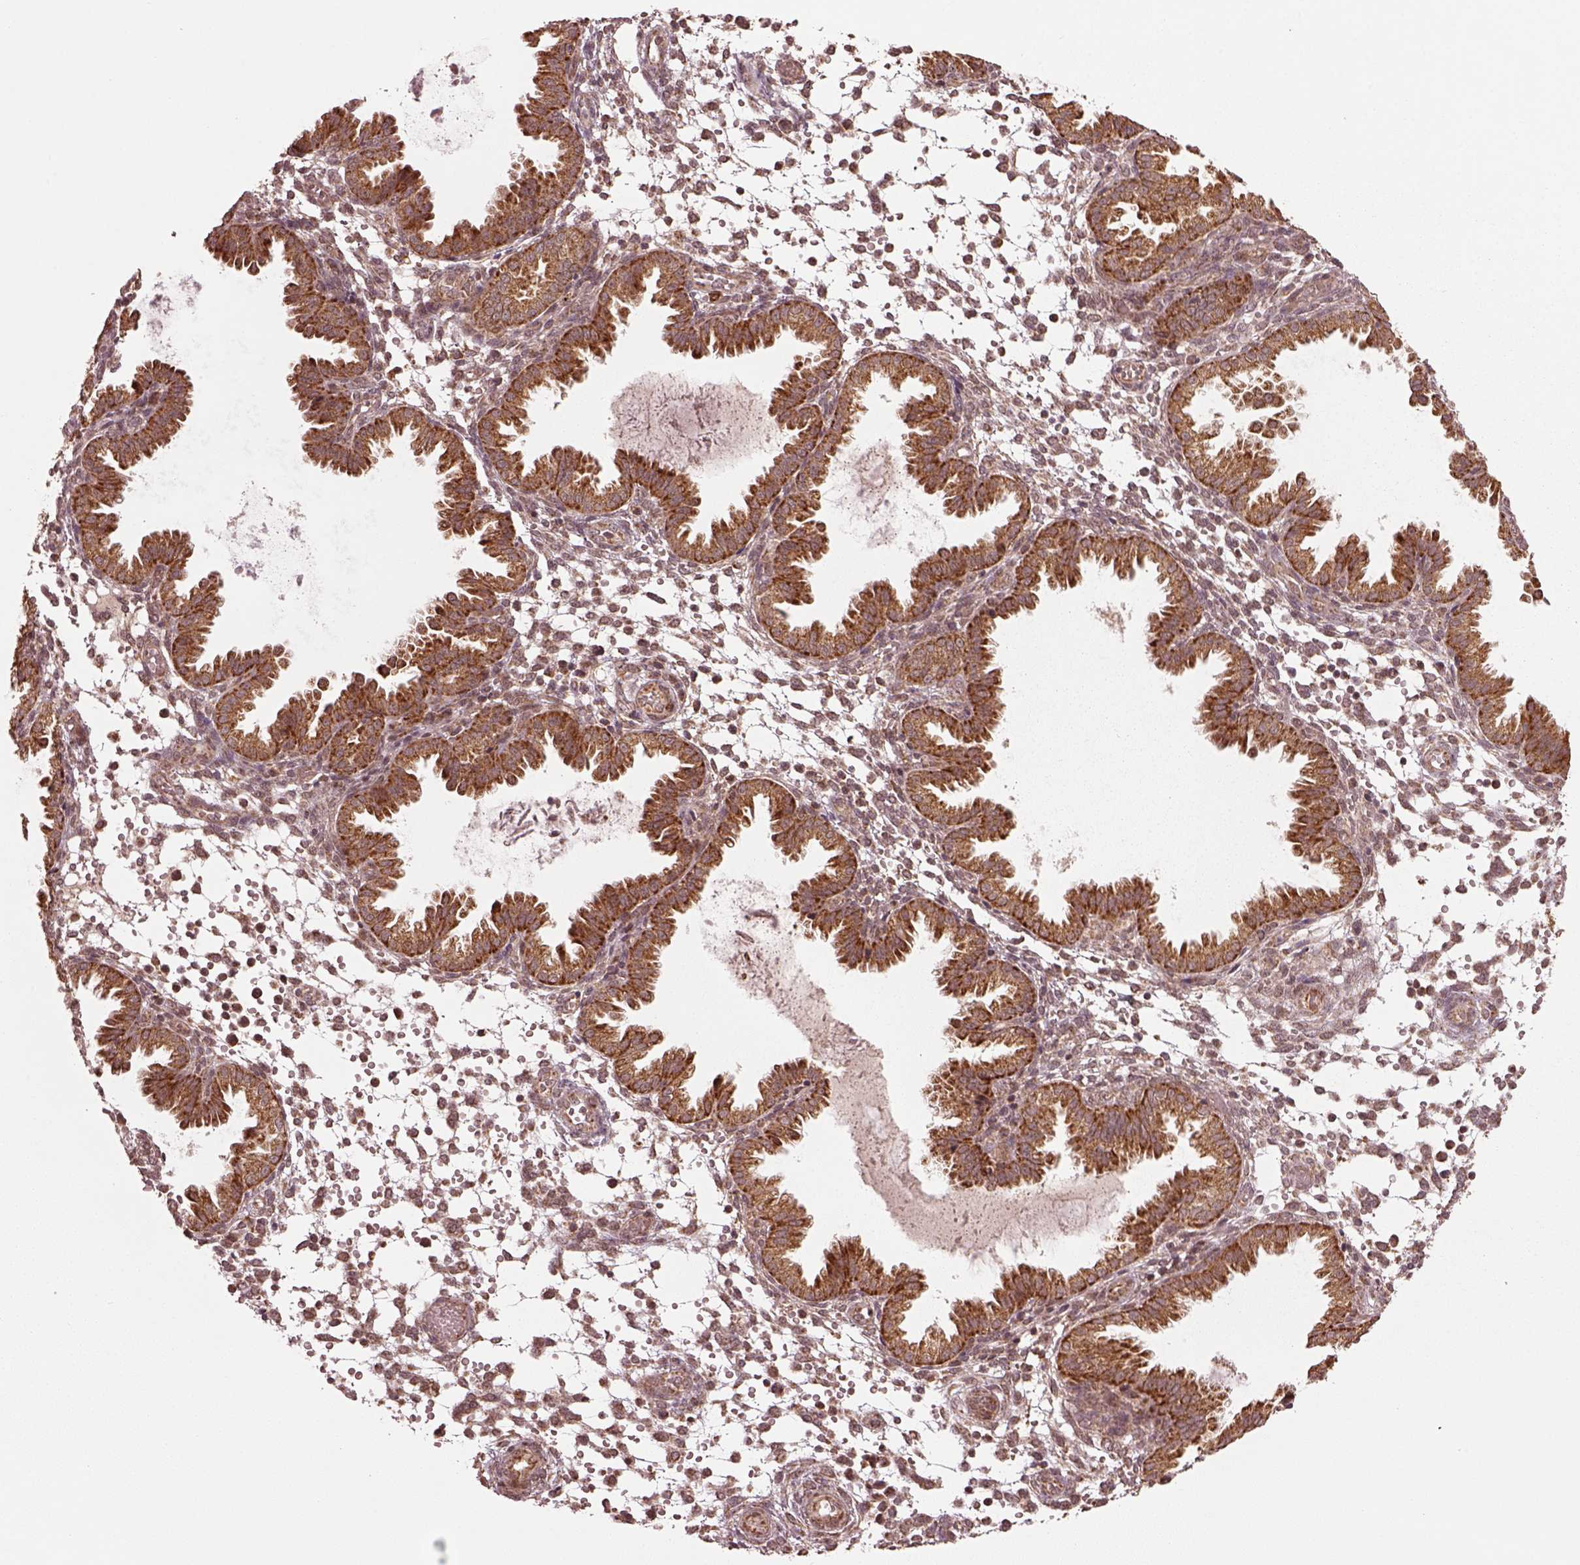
{"staining": {"intensity": "moderate", "quantity": "25%-75%", "location": "cytoplasmic/membranous"}, "tissue": "endometrium", "cell_type": "Cells in endometrial stroma", "image_type": "normal", "snomed": [{"axis": "morphology", "description": "Normal tissue, NOS"}, {"axis": "topography", "description": "Endometrium"}], "caption": "High-power microscopy captured an IHC image of normal endometrium, revealing moderate cytoplasmic/membranous positivity in approximately 25%-75% of cells in endometrial stroma. The protein is stained brown, and the nuclei are stained in blue (DAB (3,3'-diaminobenzidine) IHC with brightfield microscopy, high magnification).", "gene": "SEL1L3", "patient": {"sex": "female", "age": 33}}